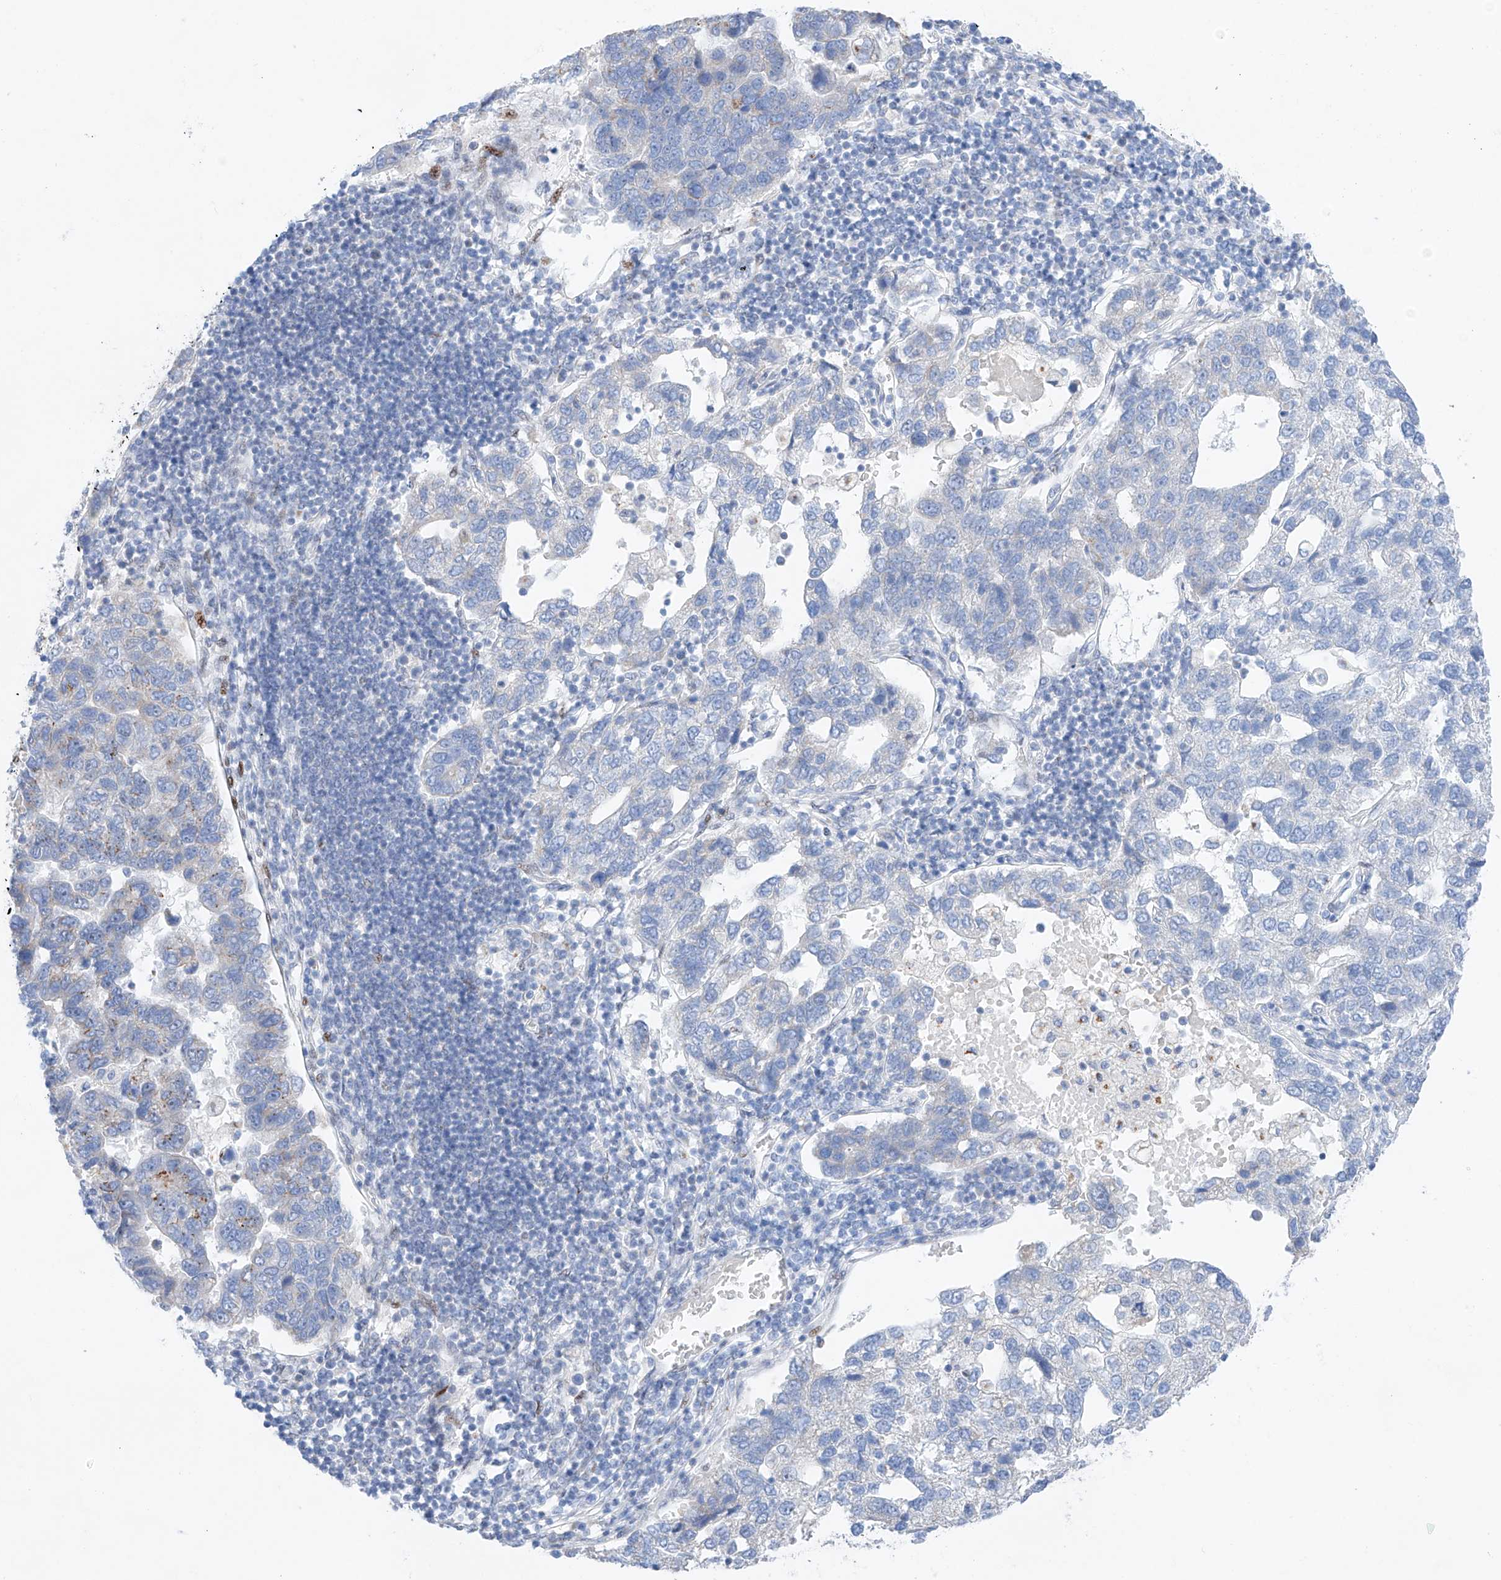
{"staining": {"intensity": "negative", "quantity": "none", "location": "none"}, "tissue": "pancreatic cancer", "cell_type": "Tumor cells", "image_type": "cancer", "snomed": [{"axis": "morphology", "description": "Adenocarcinoma, NOS"}, {"axis": "topography", "description": "Pancreas"}], "caption": "Human pancreatic cancer stained for a protein using IHC shows no positivity in tumor cells.", "gene": "NT5C3B", "patient": {"sex": "female", "age": 61}}